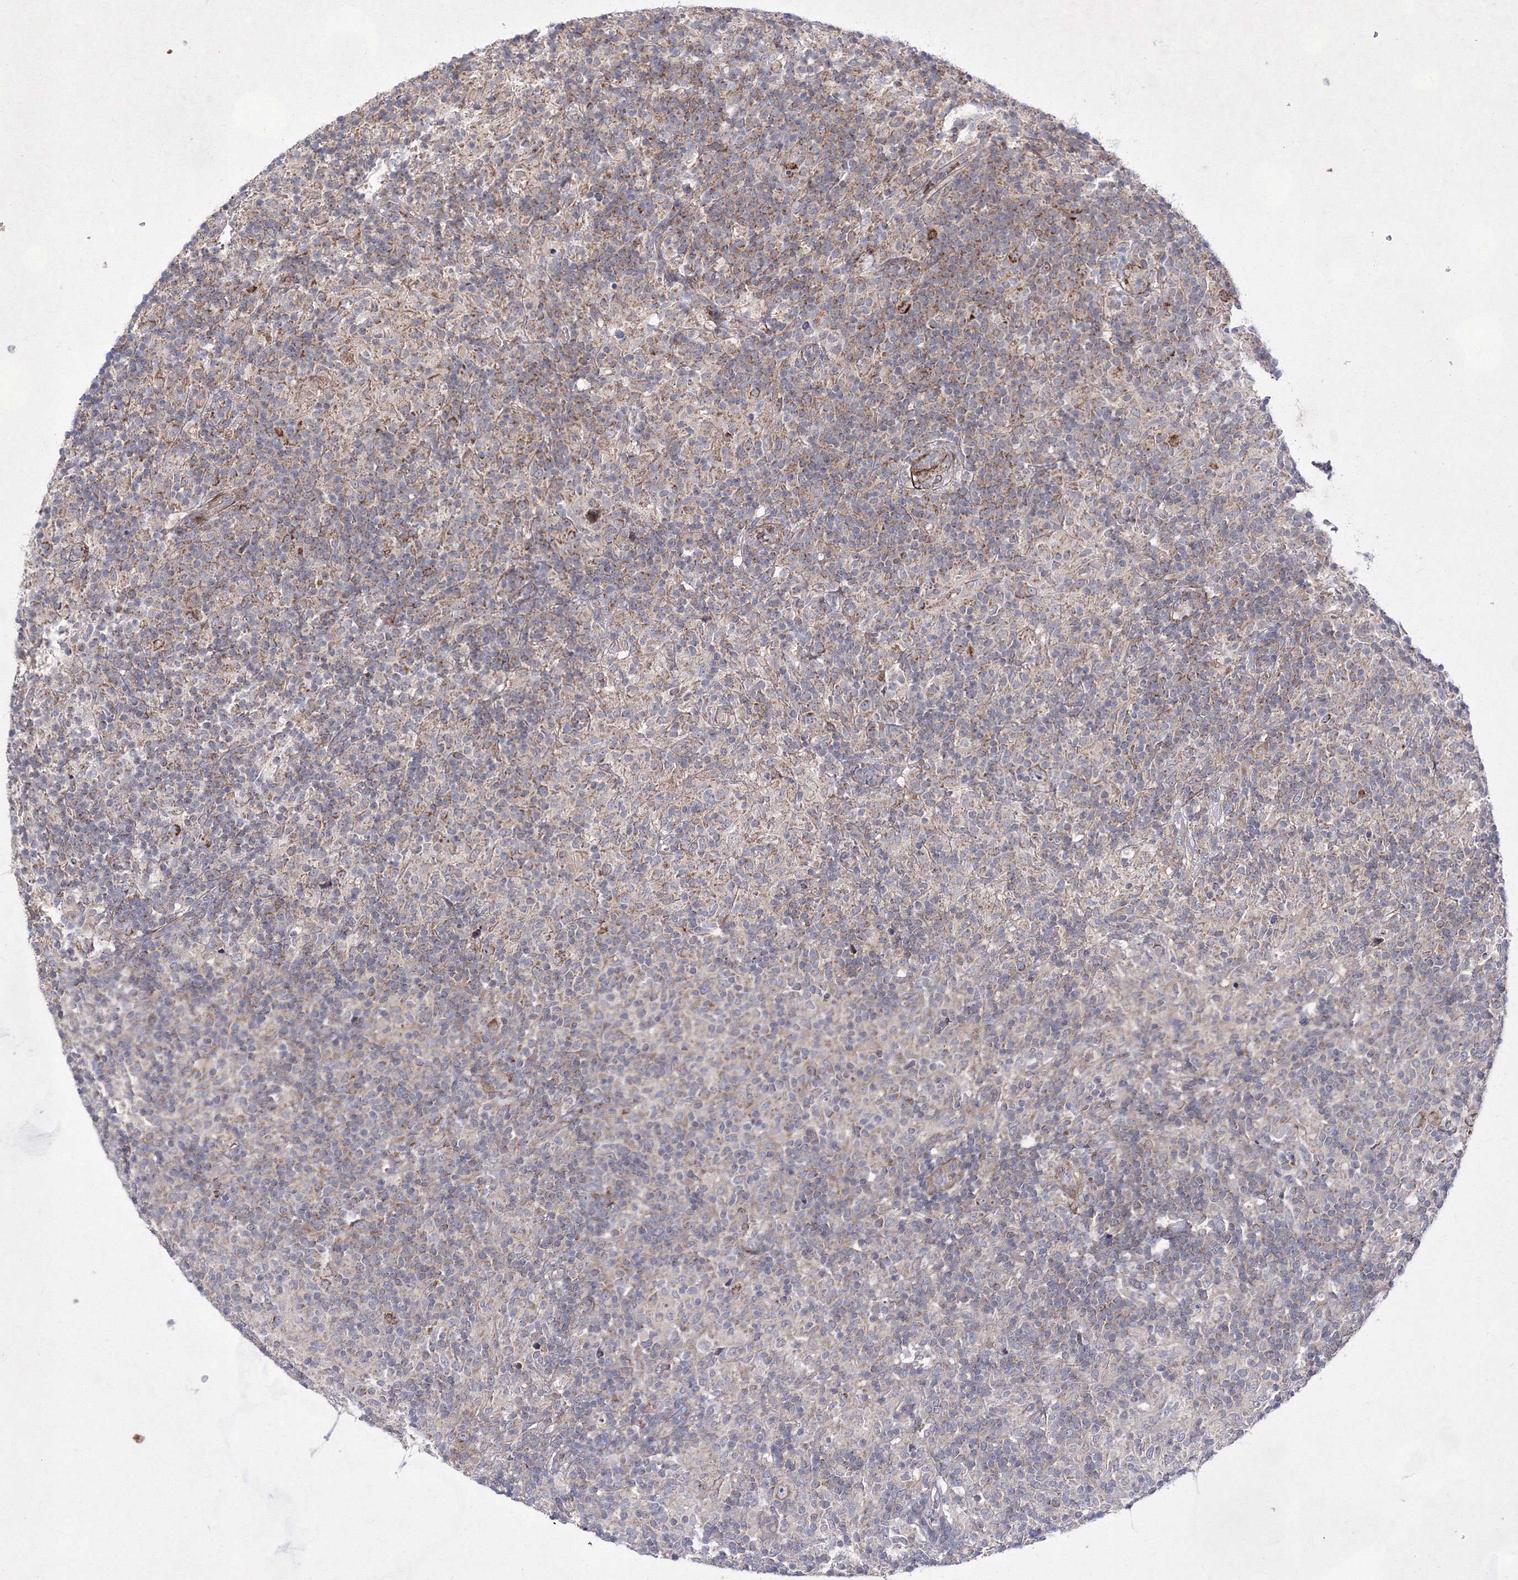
{"staining": {"intensity": "strong", "quantity": "25%-75%", "location": "cytoplasmic/membranous"}, "tissue": "lymphoma", "cell_type": "Tumor cells", "image_type": "cancer", "snomed": [{"axis": "morphology", "description": "Hodgkin's disease, NOS"}, {"axis": "topography", "description": "Lymph node"}], "caption": "A brown stain labels strong cytoplasmic/membranous staining of a protein in lymphoma tumor cells.", "gene": "GFM1", "patient": {"sex": "male", "age": 70}}